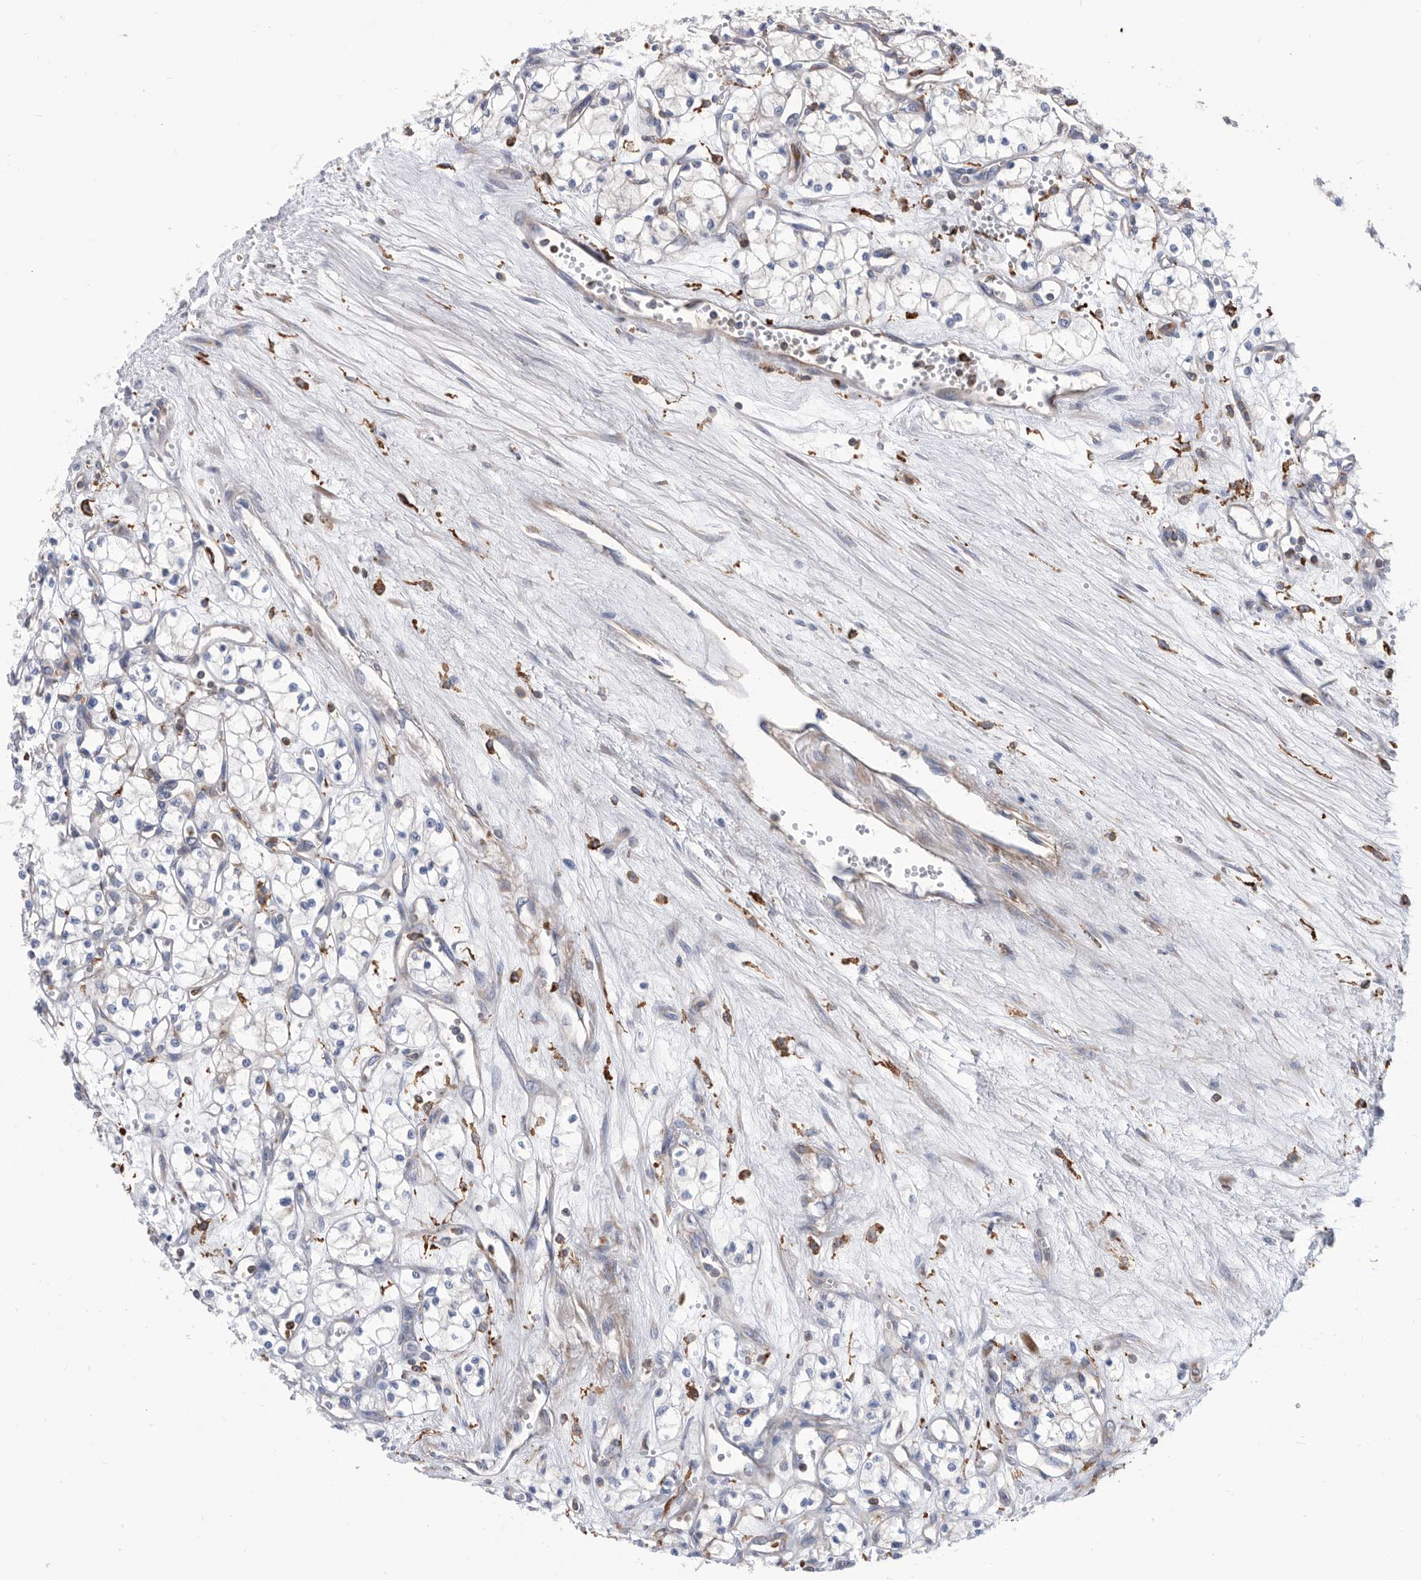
{"staining": {"intensity": "negative", "quantity": "none", "location": "none"}, "tissue": "renal cancer", "cell_type": "Tumor cells", "image_type": "cancer", "snomed": [{"axis": "morphology", "description": "Adenocarcinoma, NOS"}, {"axis": "topography", "description": "Kidney"}], "caption": "This micrograph is of renal adenocarcinoma stained with immunohistochemistry to label a protein in brown with the nuclei are counter-stained blue. There is no staining in tumor cells. (DAB IHC with hematoxylin counter stain).", "gene": "SMG7", "patient": {"sex": "male", "age": 59}}